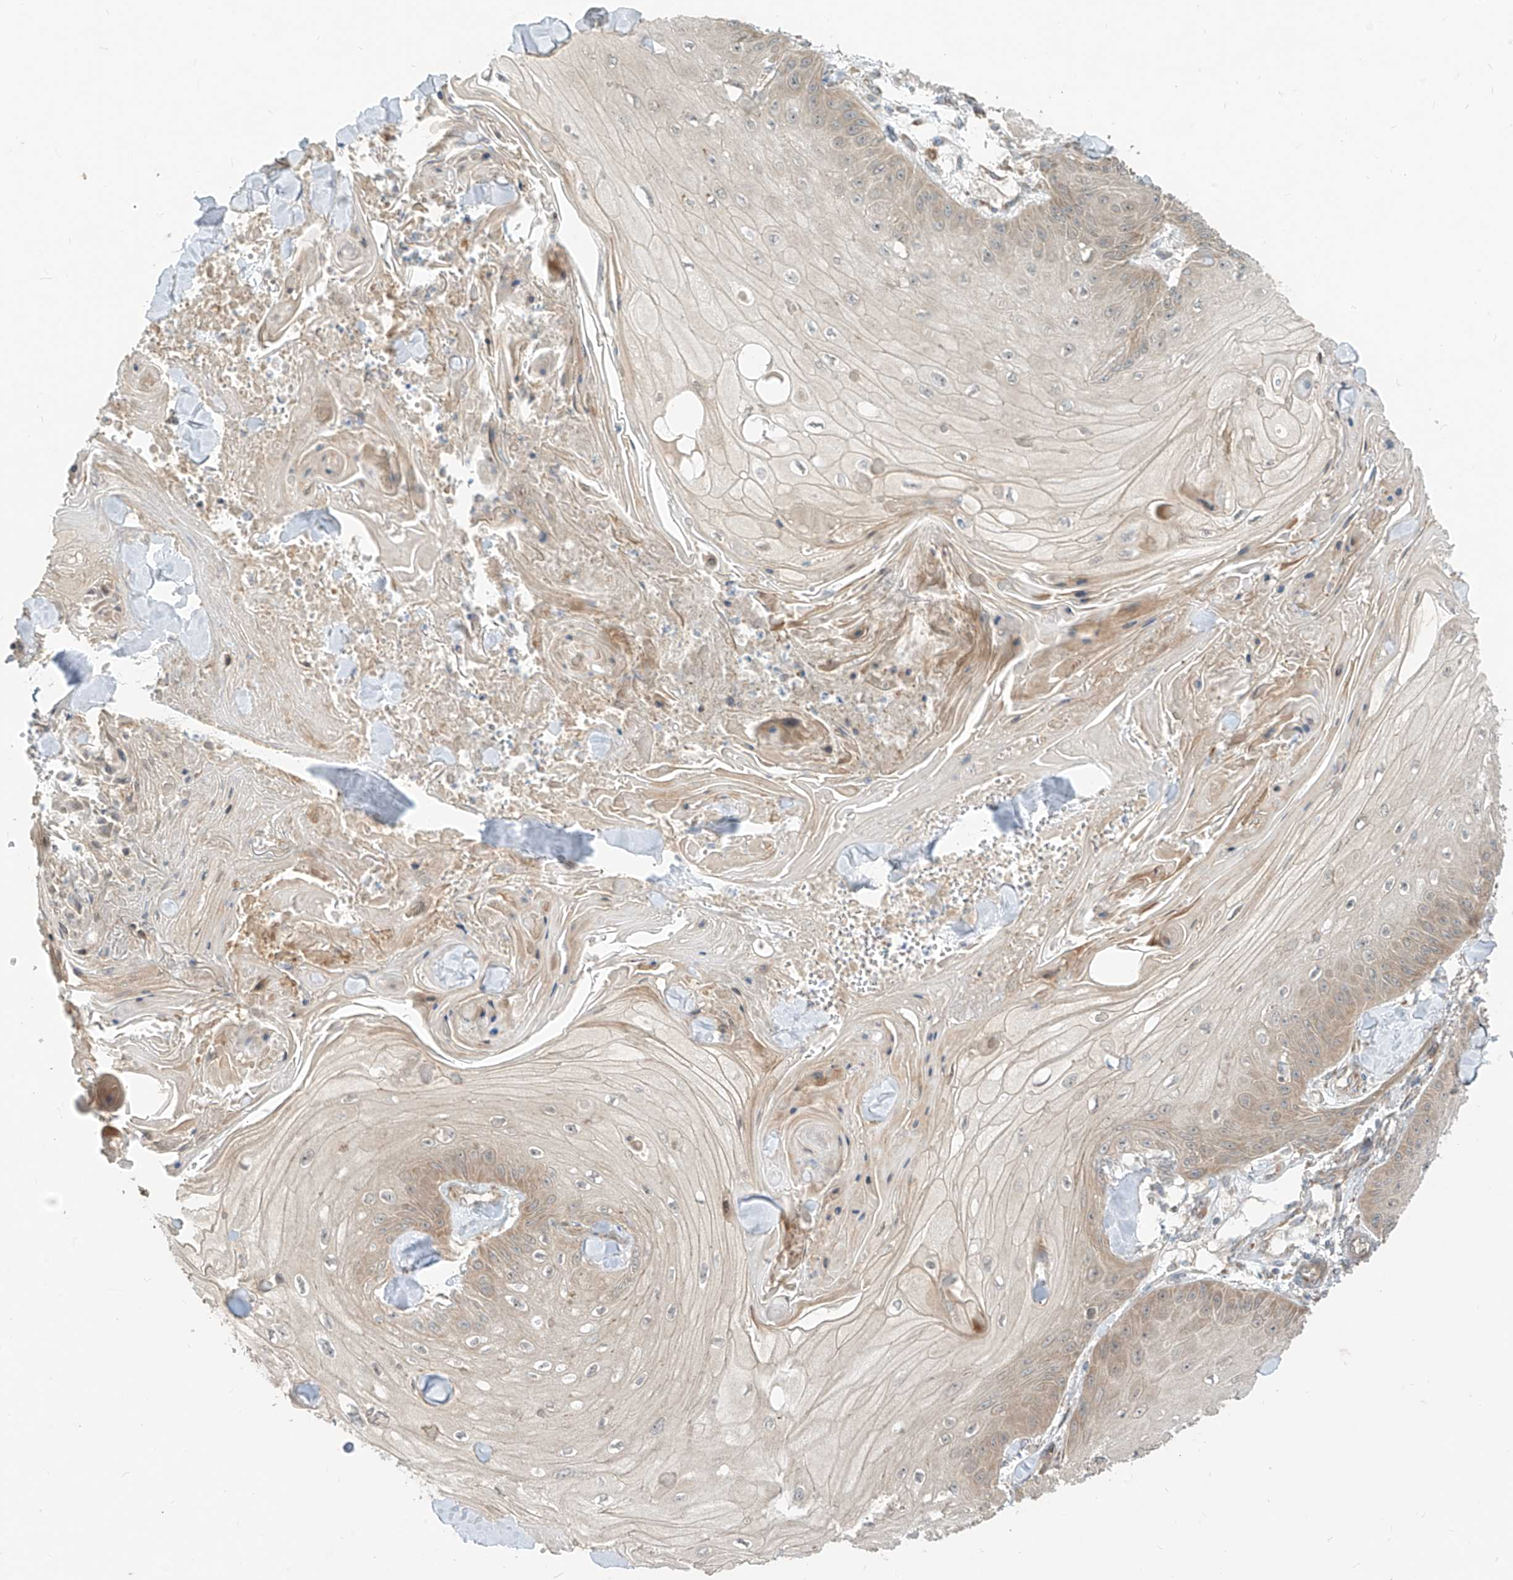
{"staining": {"intensity": "negative", "quantity": "none", "location": "none"}, "tissue": "skin cancer", "cell_type": "Tumor cells", "image_type": "cancer", "snomed": [{"axis": "morphology", "description": "Squamous cell carcinoma, NOS"}, {"axis": "topography", "description": "Skin"}], "caption": "Immunohistochemistry (IHC) of skin squamous cell carcinoma reveals no positivity in tumor cells. Brightfield microscopy of immunohistochemistry stained with DAB (brown) and hematoxylin (blue), captured at high magnification.", "gene": "MTUS2", "patient": {"sex": "male", "age": 74}}